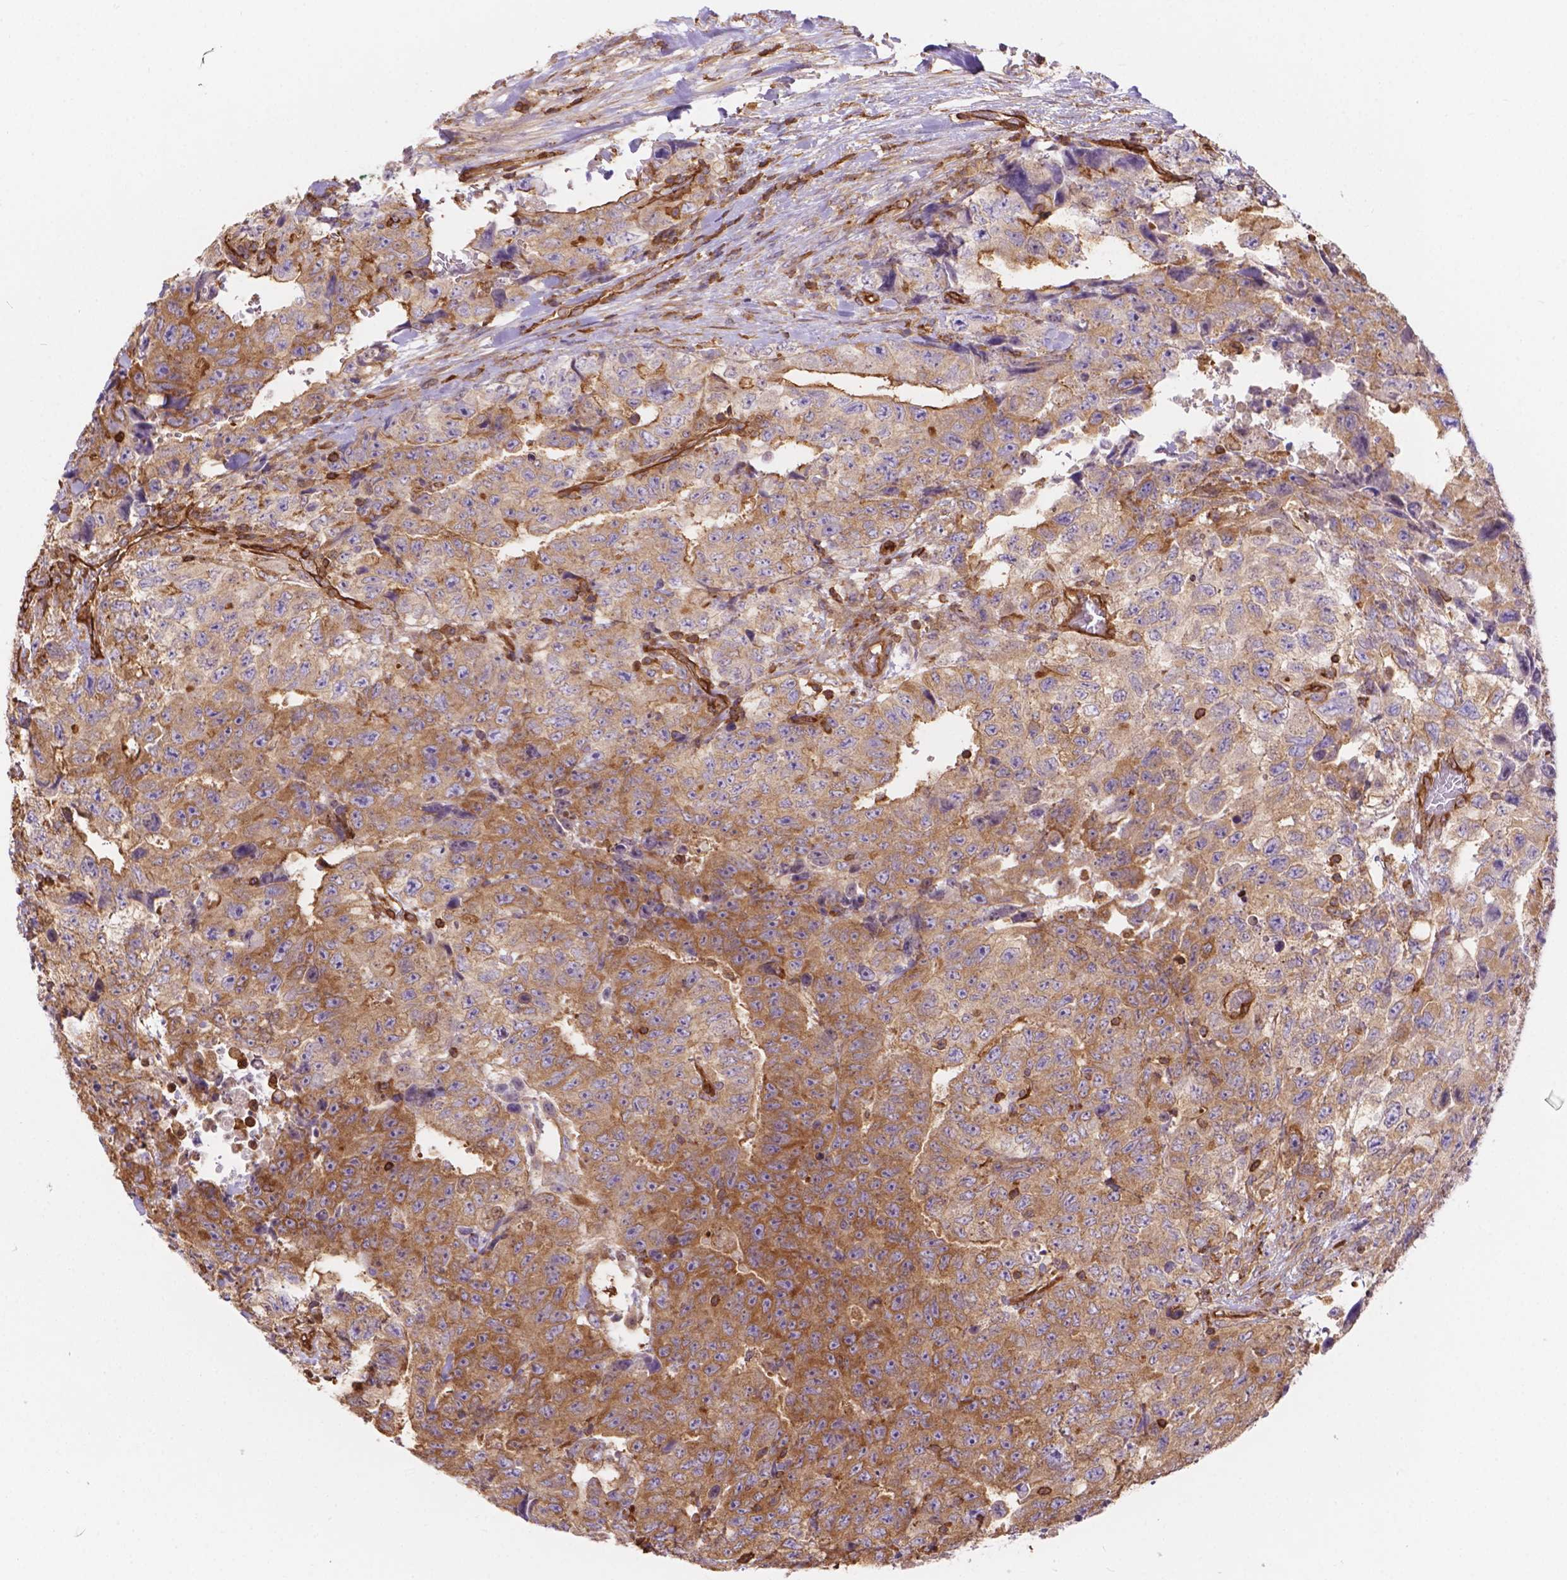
{"staining": {"intensity": "moderate", "quantity": ">75%", "location": "cytoplasmic/membranous"}, "tissue": "testis cancer", "cell_type": "Tumor cells", "image_type": "cancer", "snomed": [{"axis": "morphology", "description": "Carcinoma, Embryonal, NOS"}, {"axis": "topography", "description": "Testis"}], "caption": "Immunohistochemistry image of human testis cancer stained for a protein (brown), which demonstrates medium levels of moderate cytoplasmic/membranous staining in about >75% of tumor cells.", "gene": "DMWD", "patient": {"sex": "male", "age": 24}}